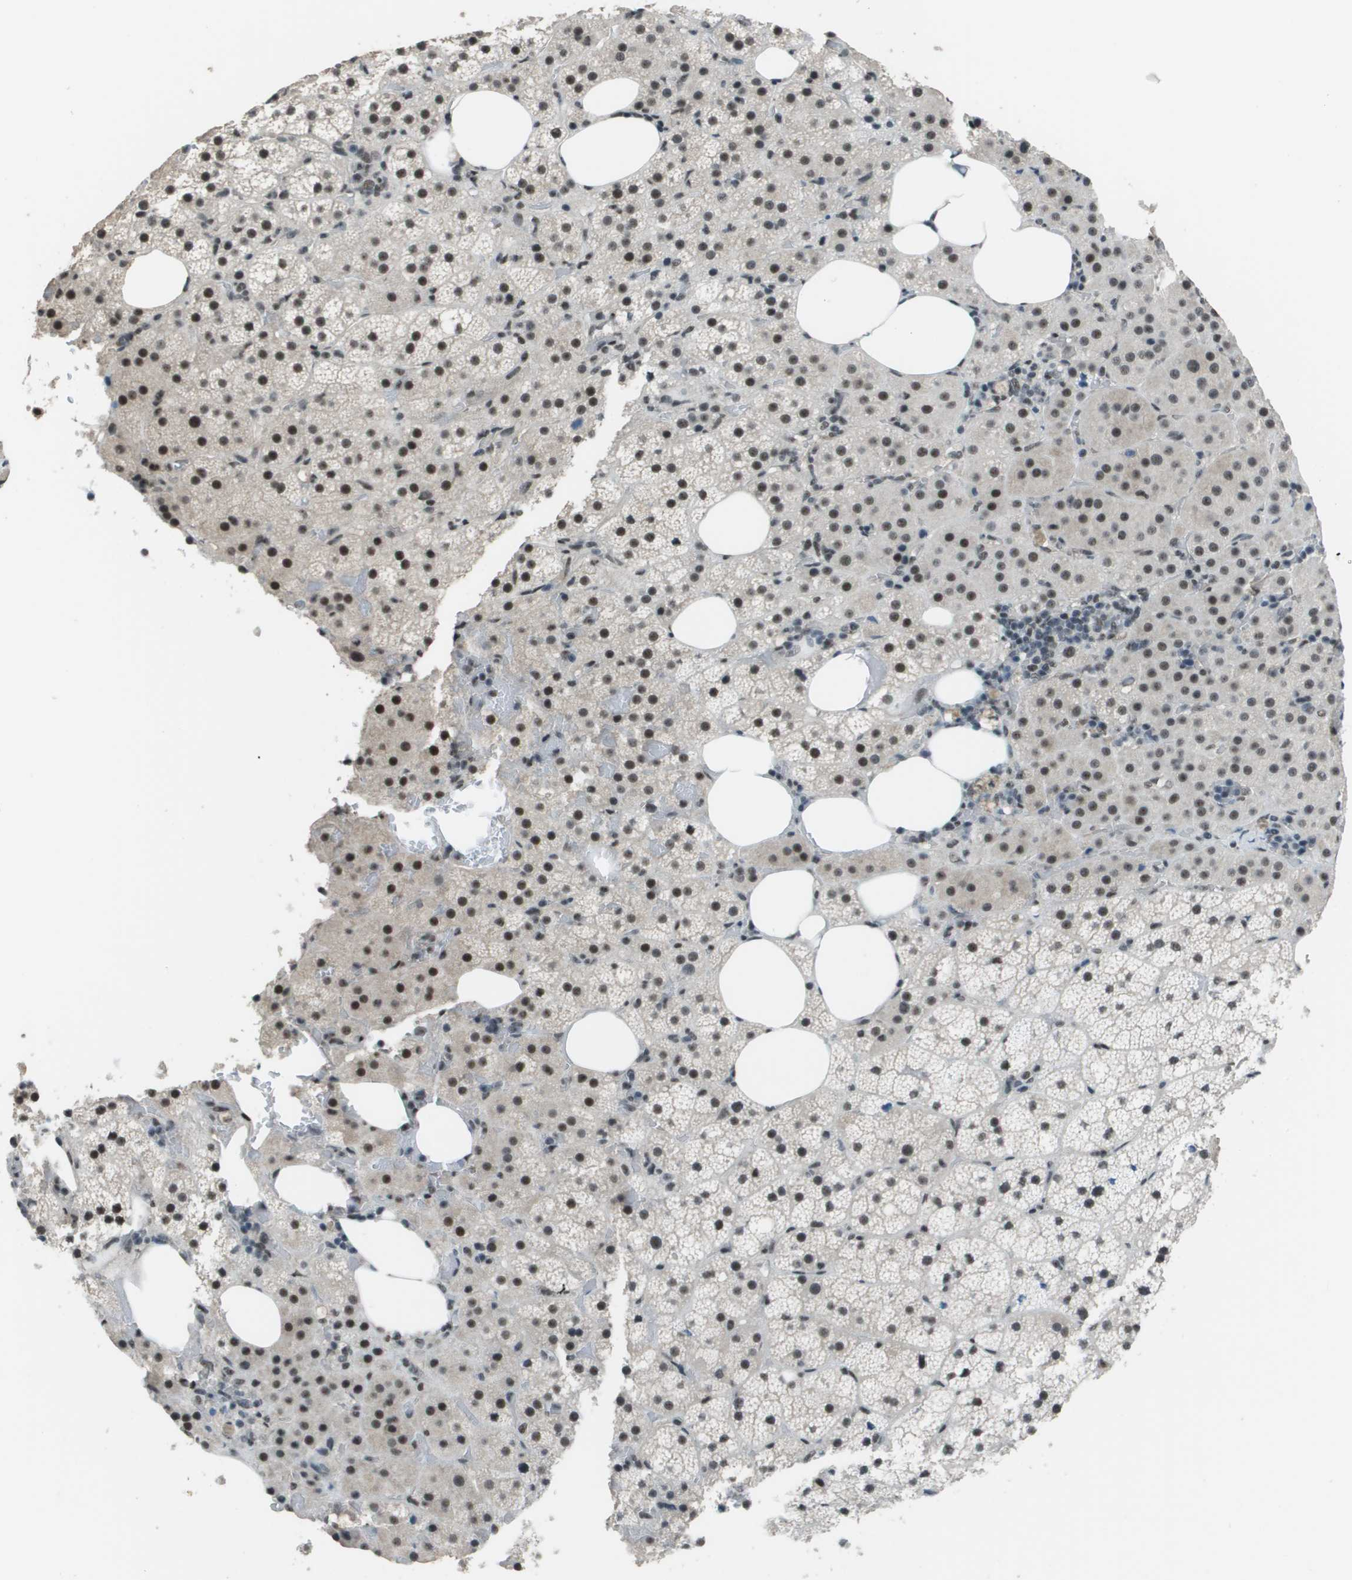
{"staining": {"intensity": "moderate", "quantity": ">75%", "location": "nuclear"}, "tissue": "adrenal gland", "cell_type": "Glandular cells", "image_type": "normal", "snomed": [{"axis": "morphology", "description": "Normal tissue, NOS"}, {"axis": "topography", "description": "Adrenal gland"}], "caption": "Glandular cells exhibit medium levels of moderate nuclear expression in approximately >75% of cells in normal adrenal gland.", "gene": "DEPDC1", "patient": {"sex": "female", "age": 59}}